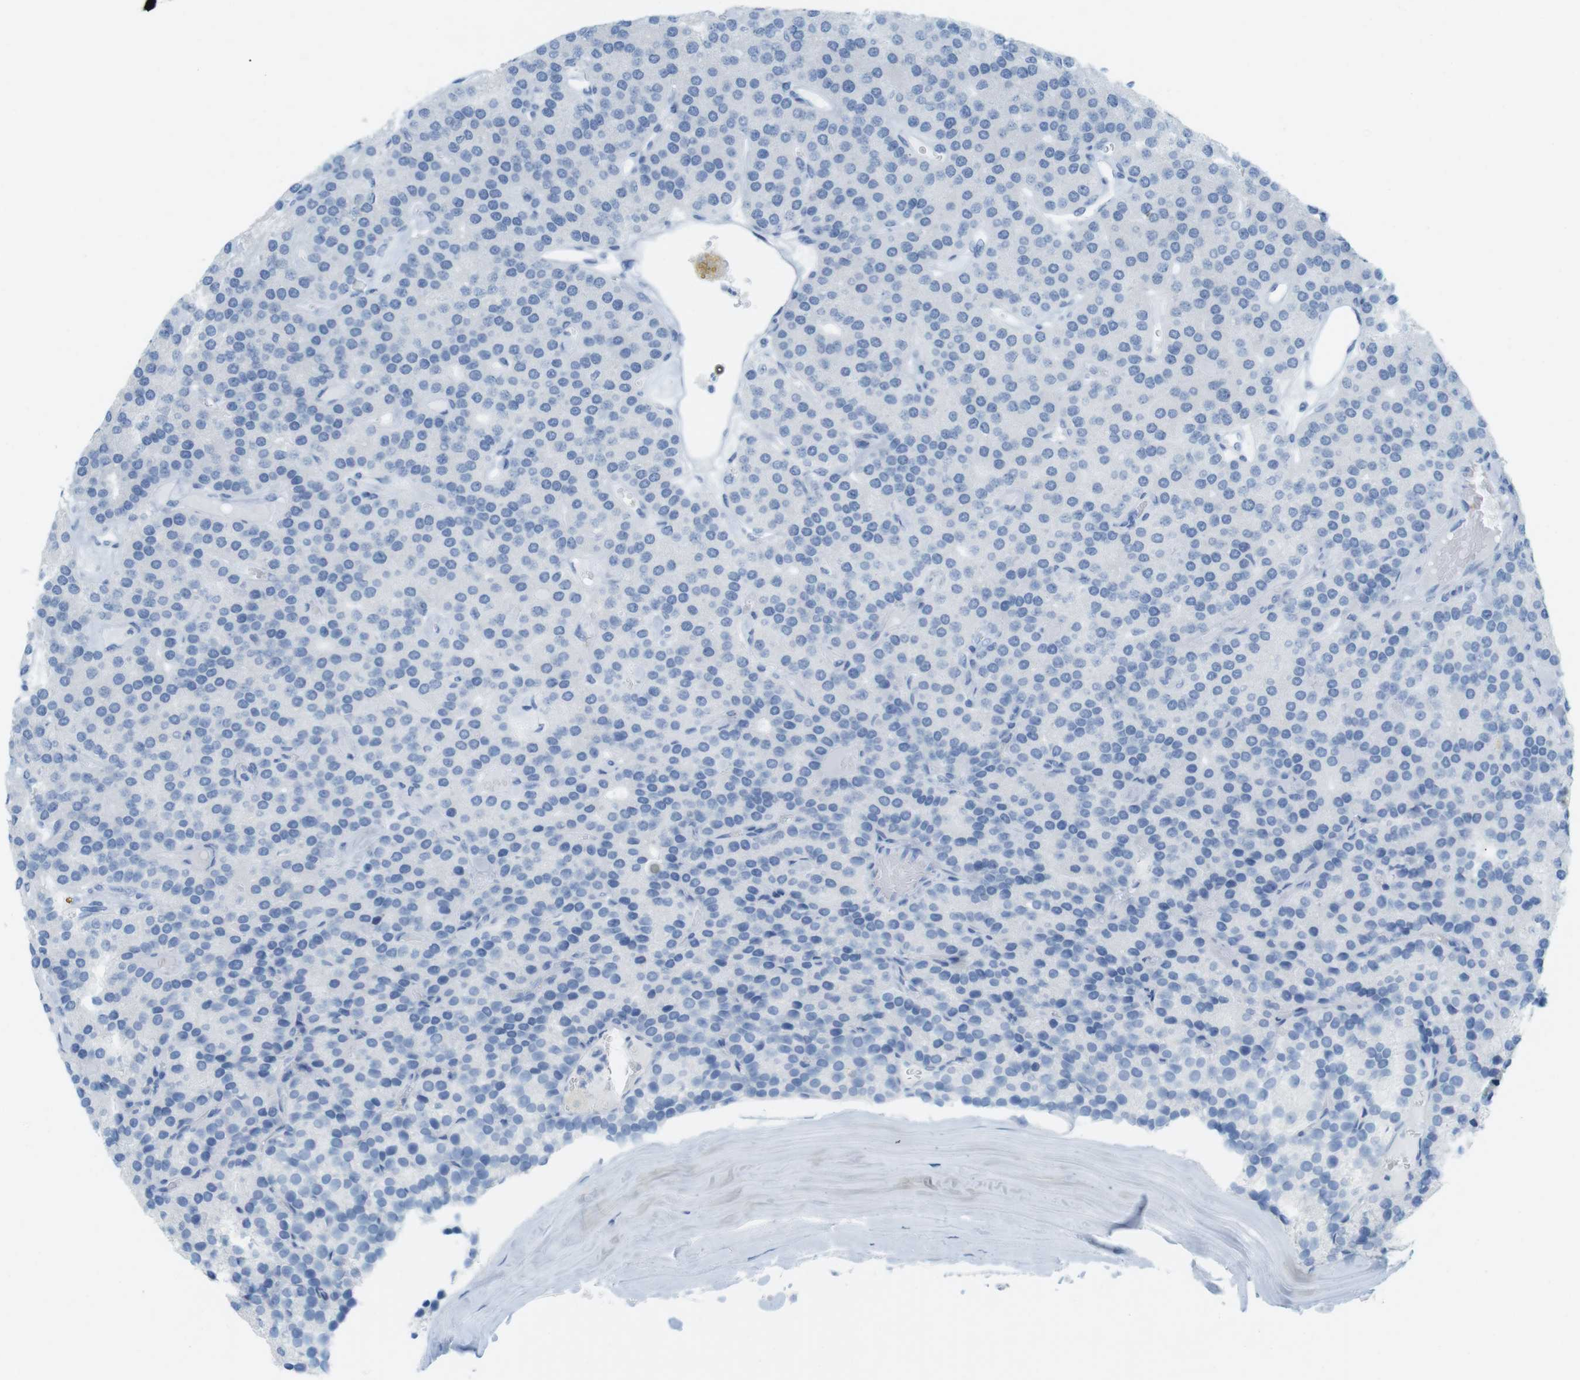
{"staining": {"intensity": "negative", "quantity": "none", "location": "none"}, "tissue": "parathyroid gland", "cell_type": "Glandular cells", "image_type": "normal", "snomed": [{"axis": "morphology", "description": "Normal tissue, NOS"}, {"axis": "morphology", "description": "Adenoma, NOS"}, {"axis": "topography", "description": "Parathyroid gland"}], "caption": "Immunohistochemistry photomicrograph of normal parathyroid gland: human parathyroid gland stained with DAB exhibits no significant protein expression in glandular cells.", "gene": "TNNT2", "patient": {"sex": "female", "age": 86}}